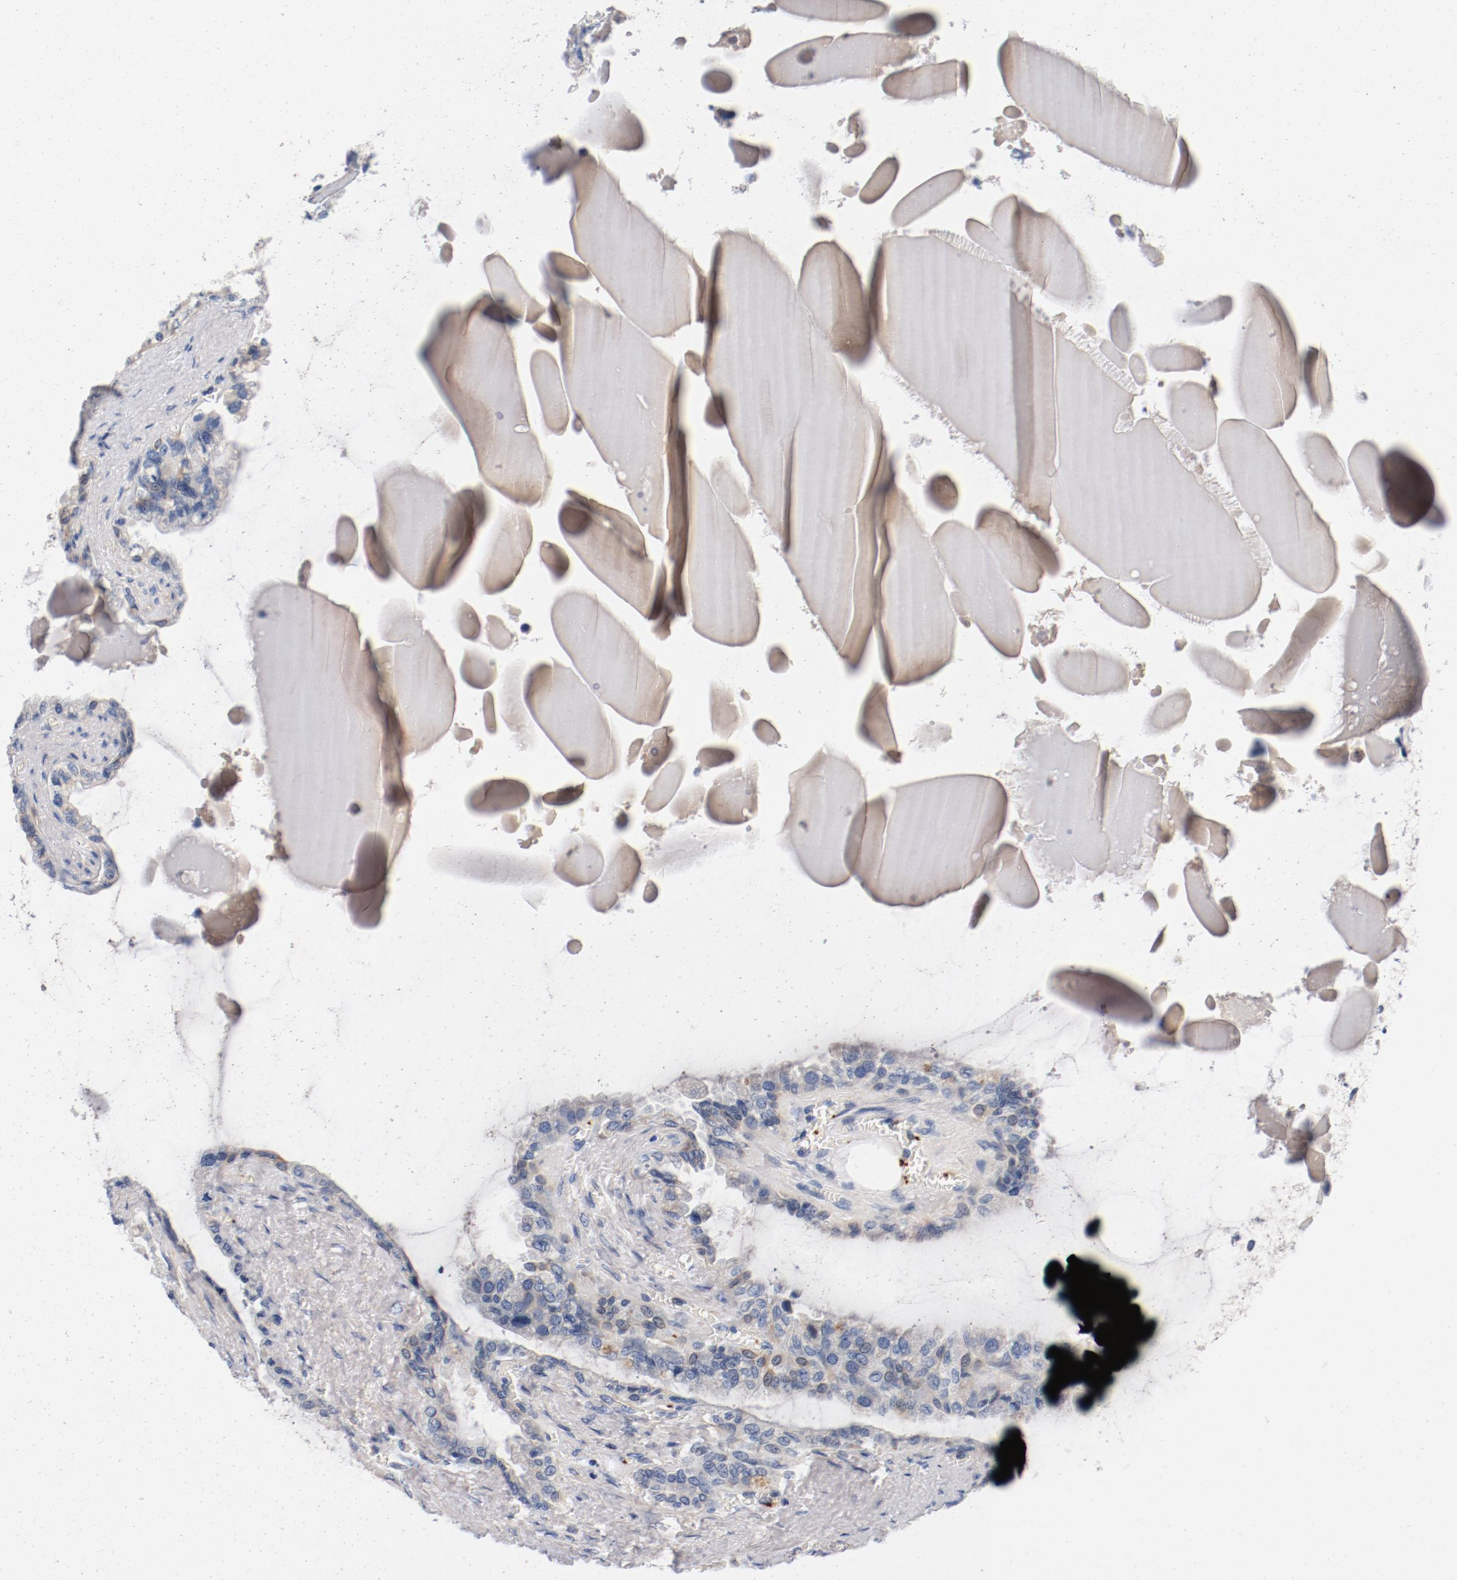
{"staining": {"intensity": "weak", "quantity": "25%-75%", "location": "cytoplasmic/membranous"}, "tissue": "seminal vesicle", "cell_type": "Glandular cells", "image_type": "normal", "snomed": [{"axis": "morphology", "description": "Normal tissue, NOS"}, {"axis": "morphology", "description": "Inflammation, NOS"}, {"axis": "topography", "description": "Urinary bladder"}, {"axis": "topography", "description": "Prostate"}, {"axis": "topography", "description": "Seminal veicle"}], "caption": "Protein expression by immunohistochemistry (IHC) demonstrates weak cytoplasmic/membranous expression in approximately 25%-75% of glandular cells in unremarkable seminal vesicle.", "gene": "PIM1", "patient": {"sex": "male", "age": 82}}